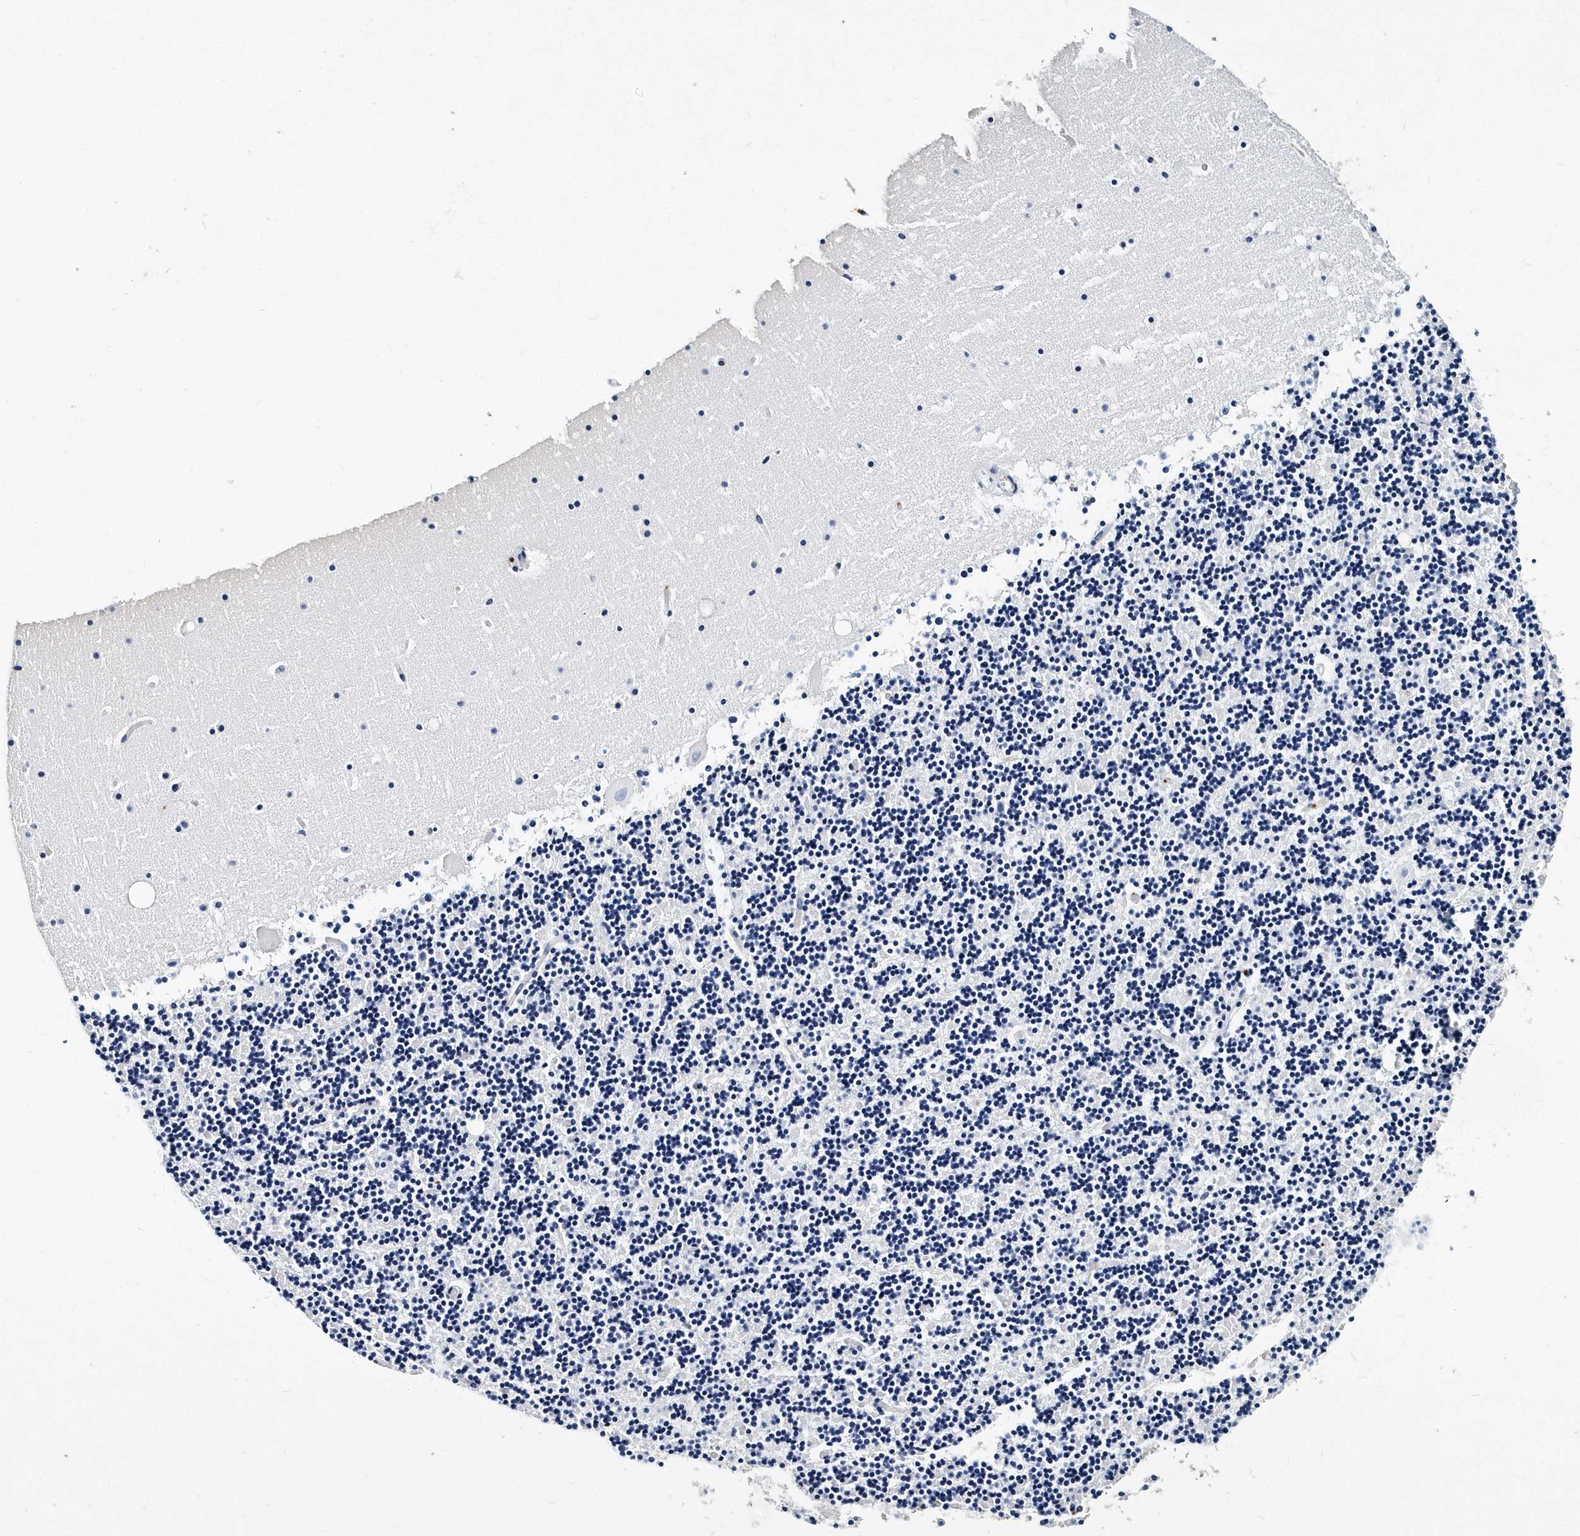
{"staining": {"intensity": "negative", "quantity": "none", "location": "none"}, "tissue": "cerebellum", "cell_type": "Cells in granular layer", "image_type": "normal", "snomed": [{"axis": "morphology", "description": "Normal tissue, NOS"}, {"axis": "topography", "description": "Cerebellum"}], "caption": "IHC photomicrograph of unremarkable cerebellum: human cerebellum stained with DAB displays no significant protein positivity in cells in granular layer.", "gene": "ITGA2B", "patient": {"sex": "male", "age": 57}}